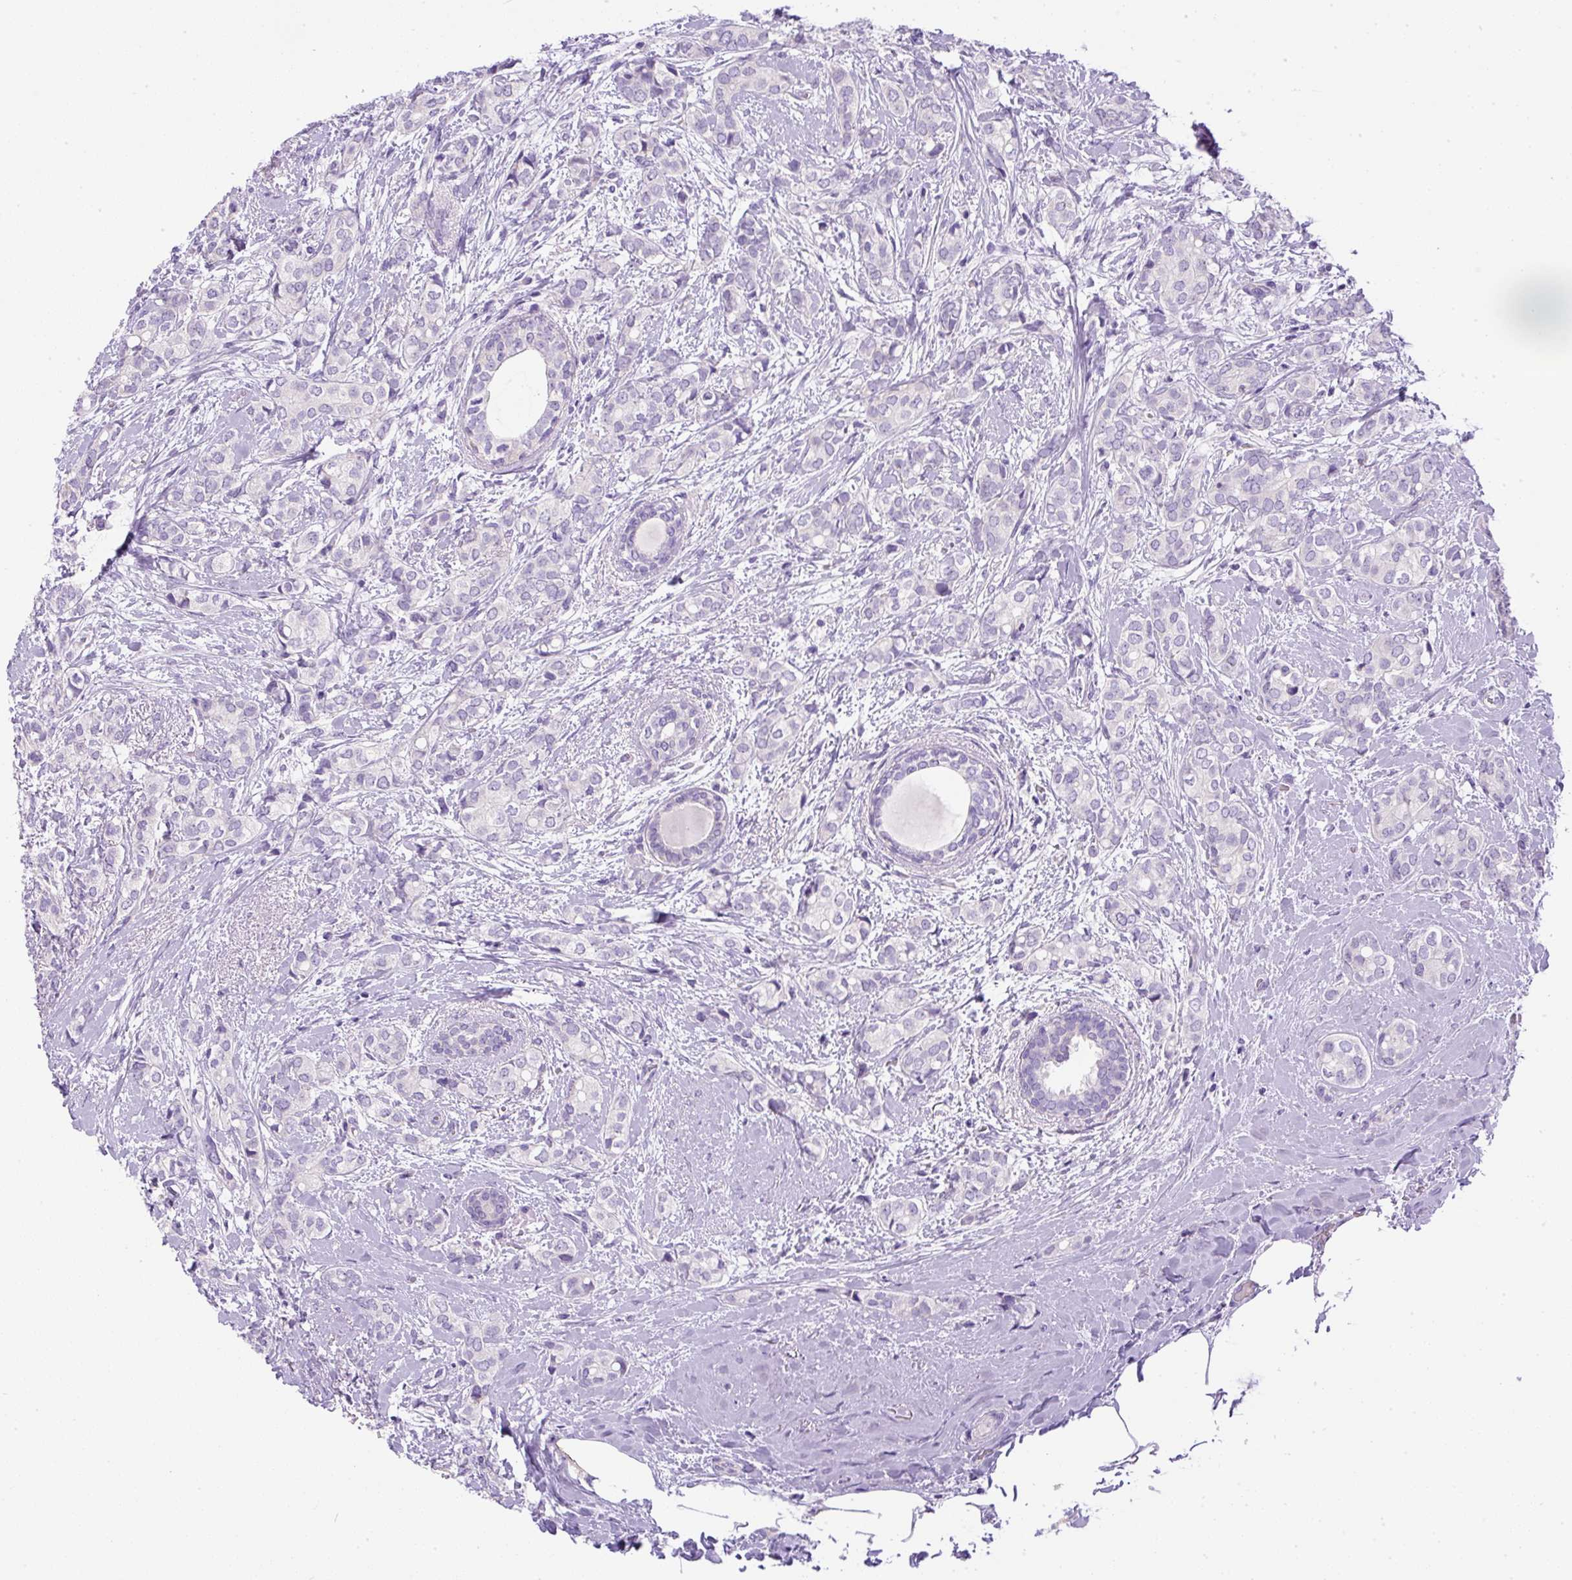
{"staining": {"intensity": "negative", "quantity": "none", "location": "none"}, "tissue": "breast cancer", "cell_type": "Tumor cells", "image_type": "cancer", "snomed": [{"axis": "morphology", "description": "Duct carcinoma"}, {"axis": "topography", "description": "Breast"}], "caption": "There is no significant staining in tumor cells of breast cancer.", "gene": "DAPK1", "patient": {"sex": "female", "age": 73}}